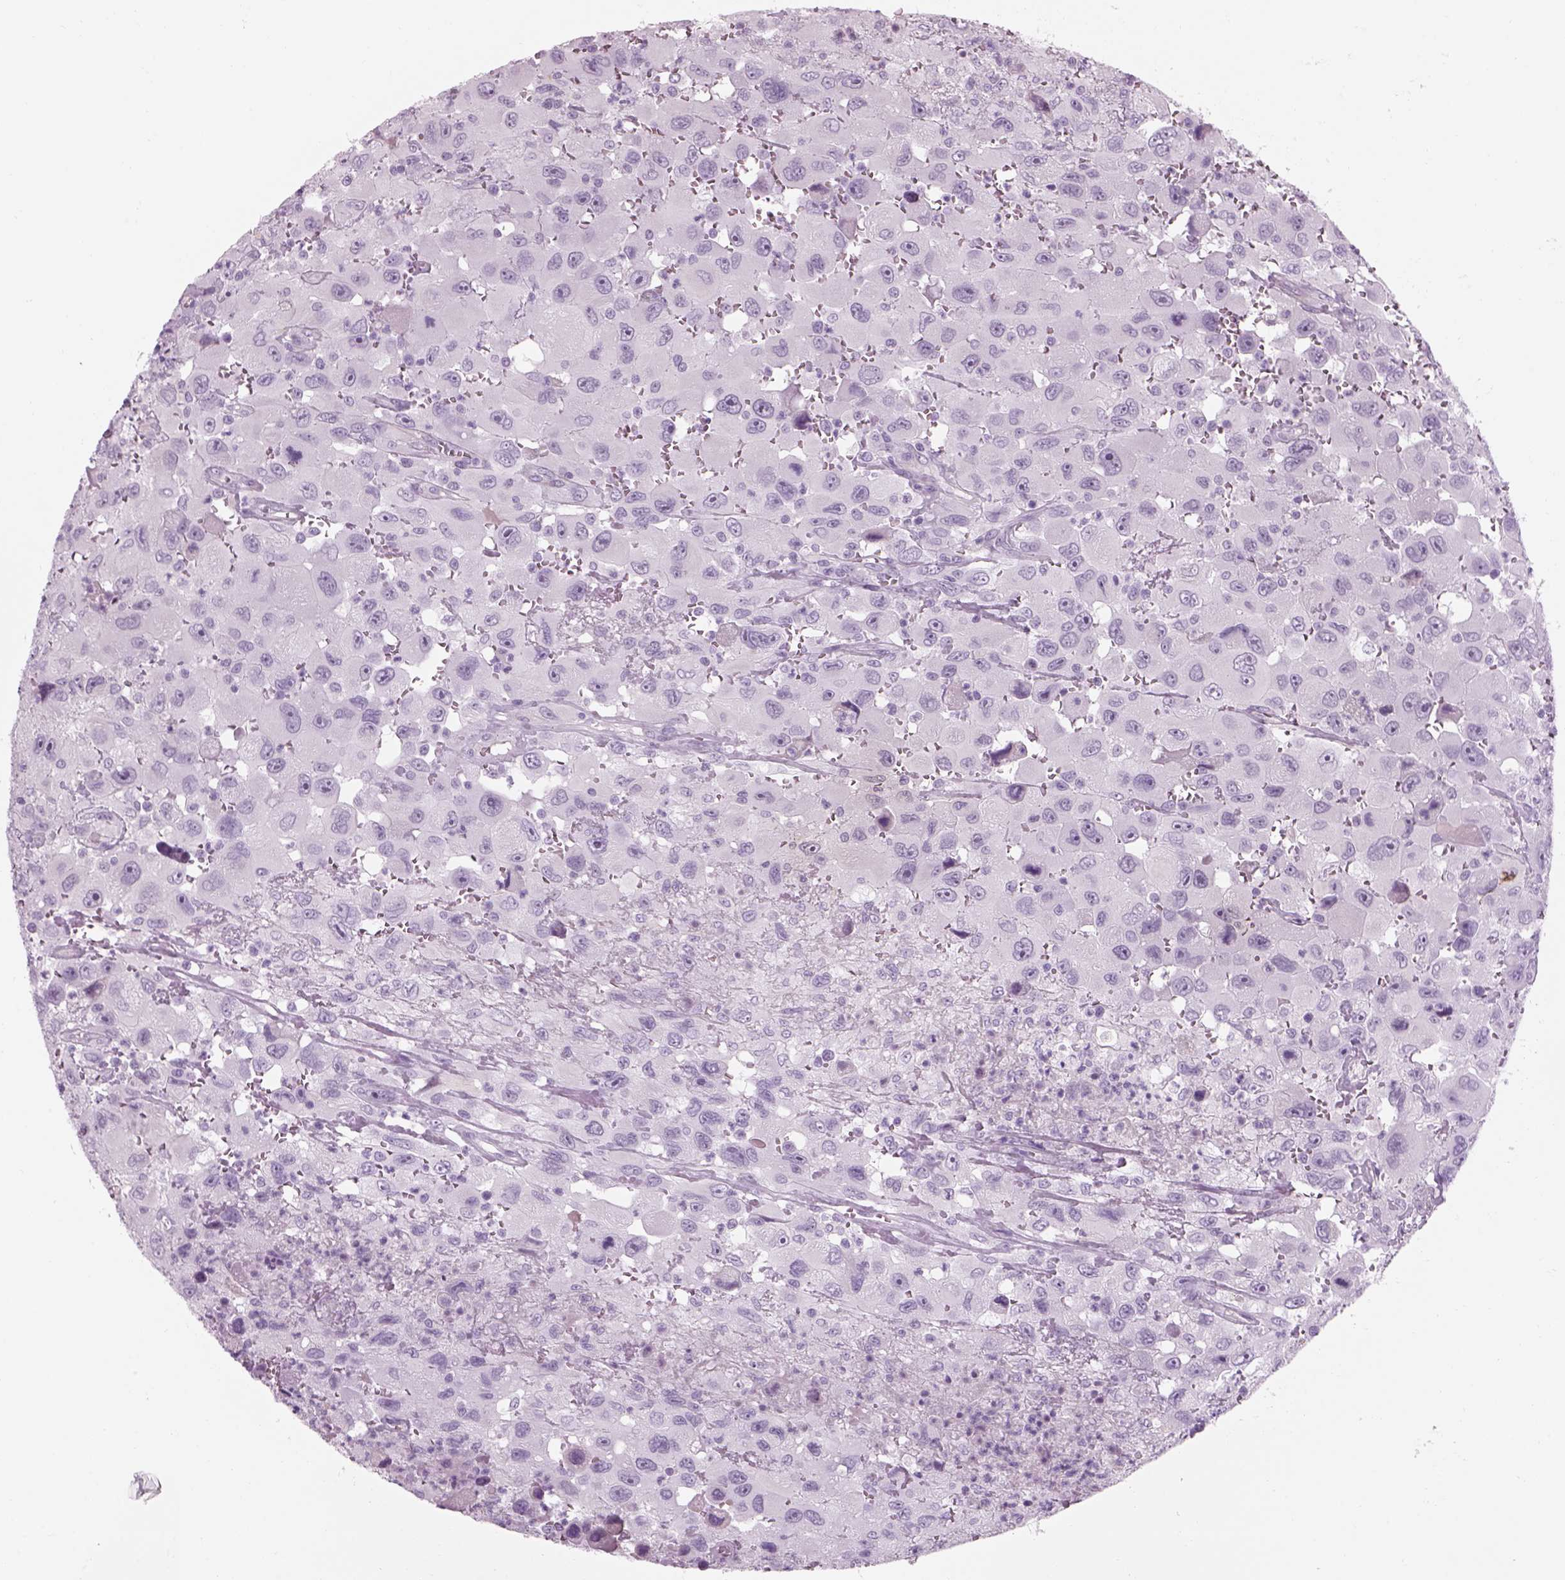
{"staining": {"intensity": "negative", "quantity": "none", "location": "none"}, "tissue": "head and neck cancer", "cell_type": "Tumor cells", "image_type": "cancer", "snomed": [{"axis": "morphology", "description": "Squamous cell carcinoma, NOS"}, {"axis": "morphology", "description": "Squamous cell carcinoma, metastatic, NOS"}, {"axis": "topography", "description": "Oral tissue"}, {"axis": "topography", "description": "Head-Neck"}], "caption": "This is a micrograph of immunohistochemistry (IHC) staining of squamous cell carcinoma (head and neck), which shows no expression in tumor cells.", "gene": "GAS2L2", "patient": {"sex": "female", "age": 85}}